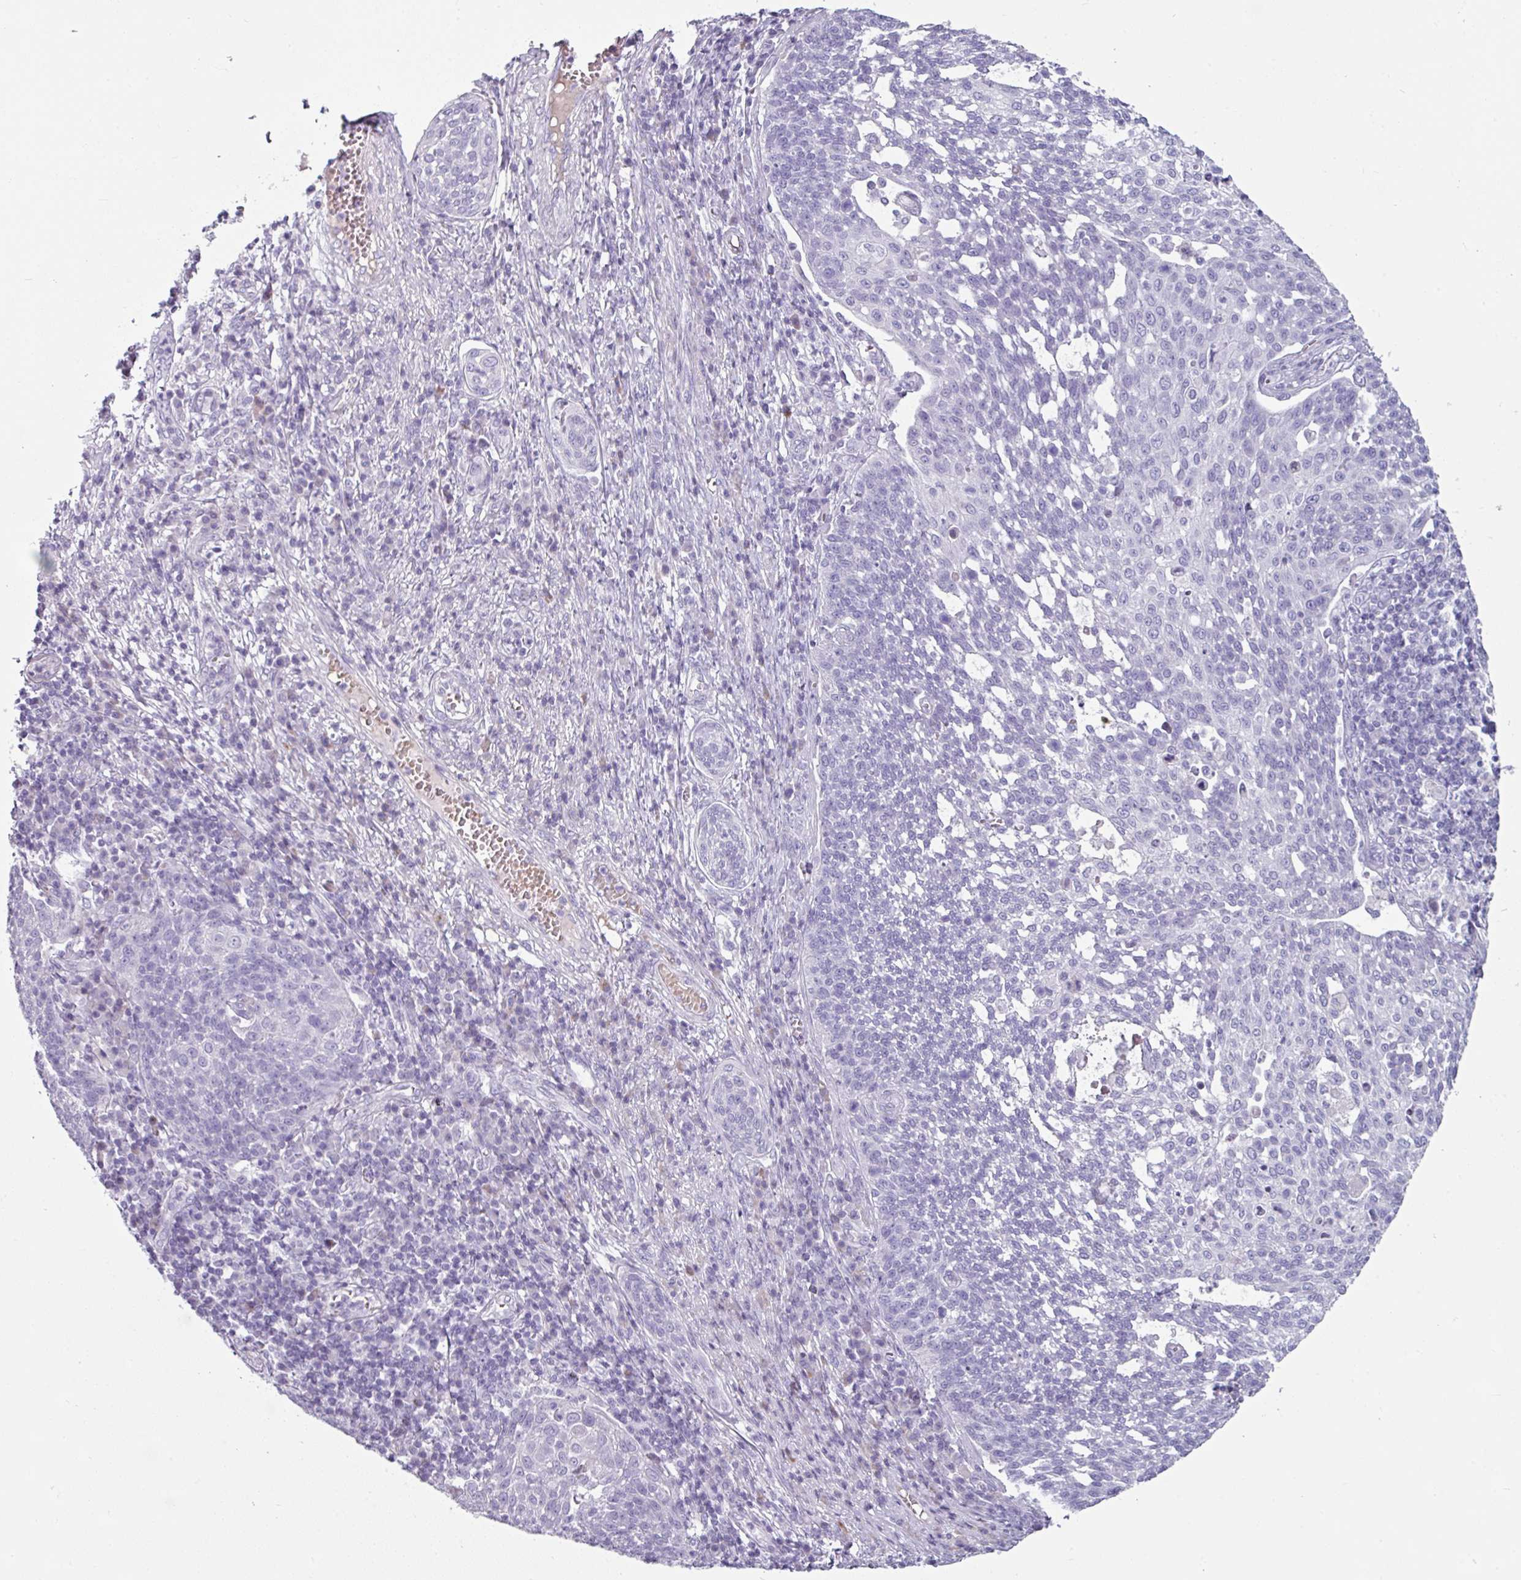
{"staining": {"intensity": "negative", "quantity": "none", "location": "none"}, "tissue": "cervical cancer", "cell_type": "Tumor cells", "image_type": "cancer", "snomed": [{"axis": "morphology", "description": "Squamous cell carcinoma, NOS"}, {"axis": "topography", "description": "Cervix"}], "caption": "Immunohistochemical staining of human cervical squamous cell carcinoma demonstrates no significant expression in tumor cells.", "gene": "CLCA1", "patient": {"sex": "female", "age": 34}}